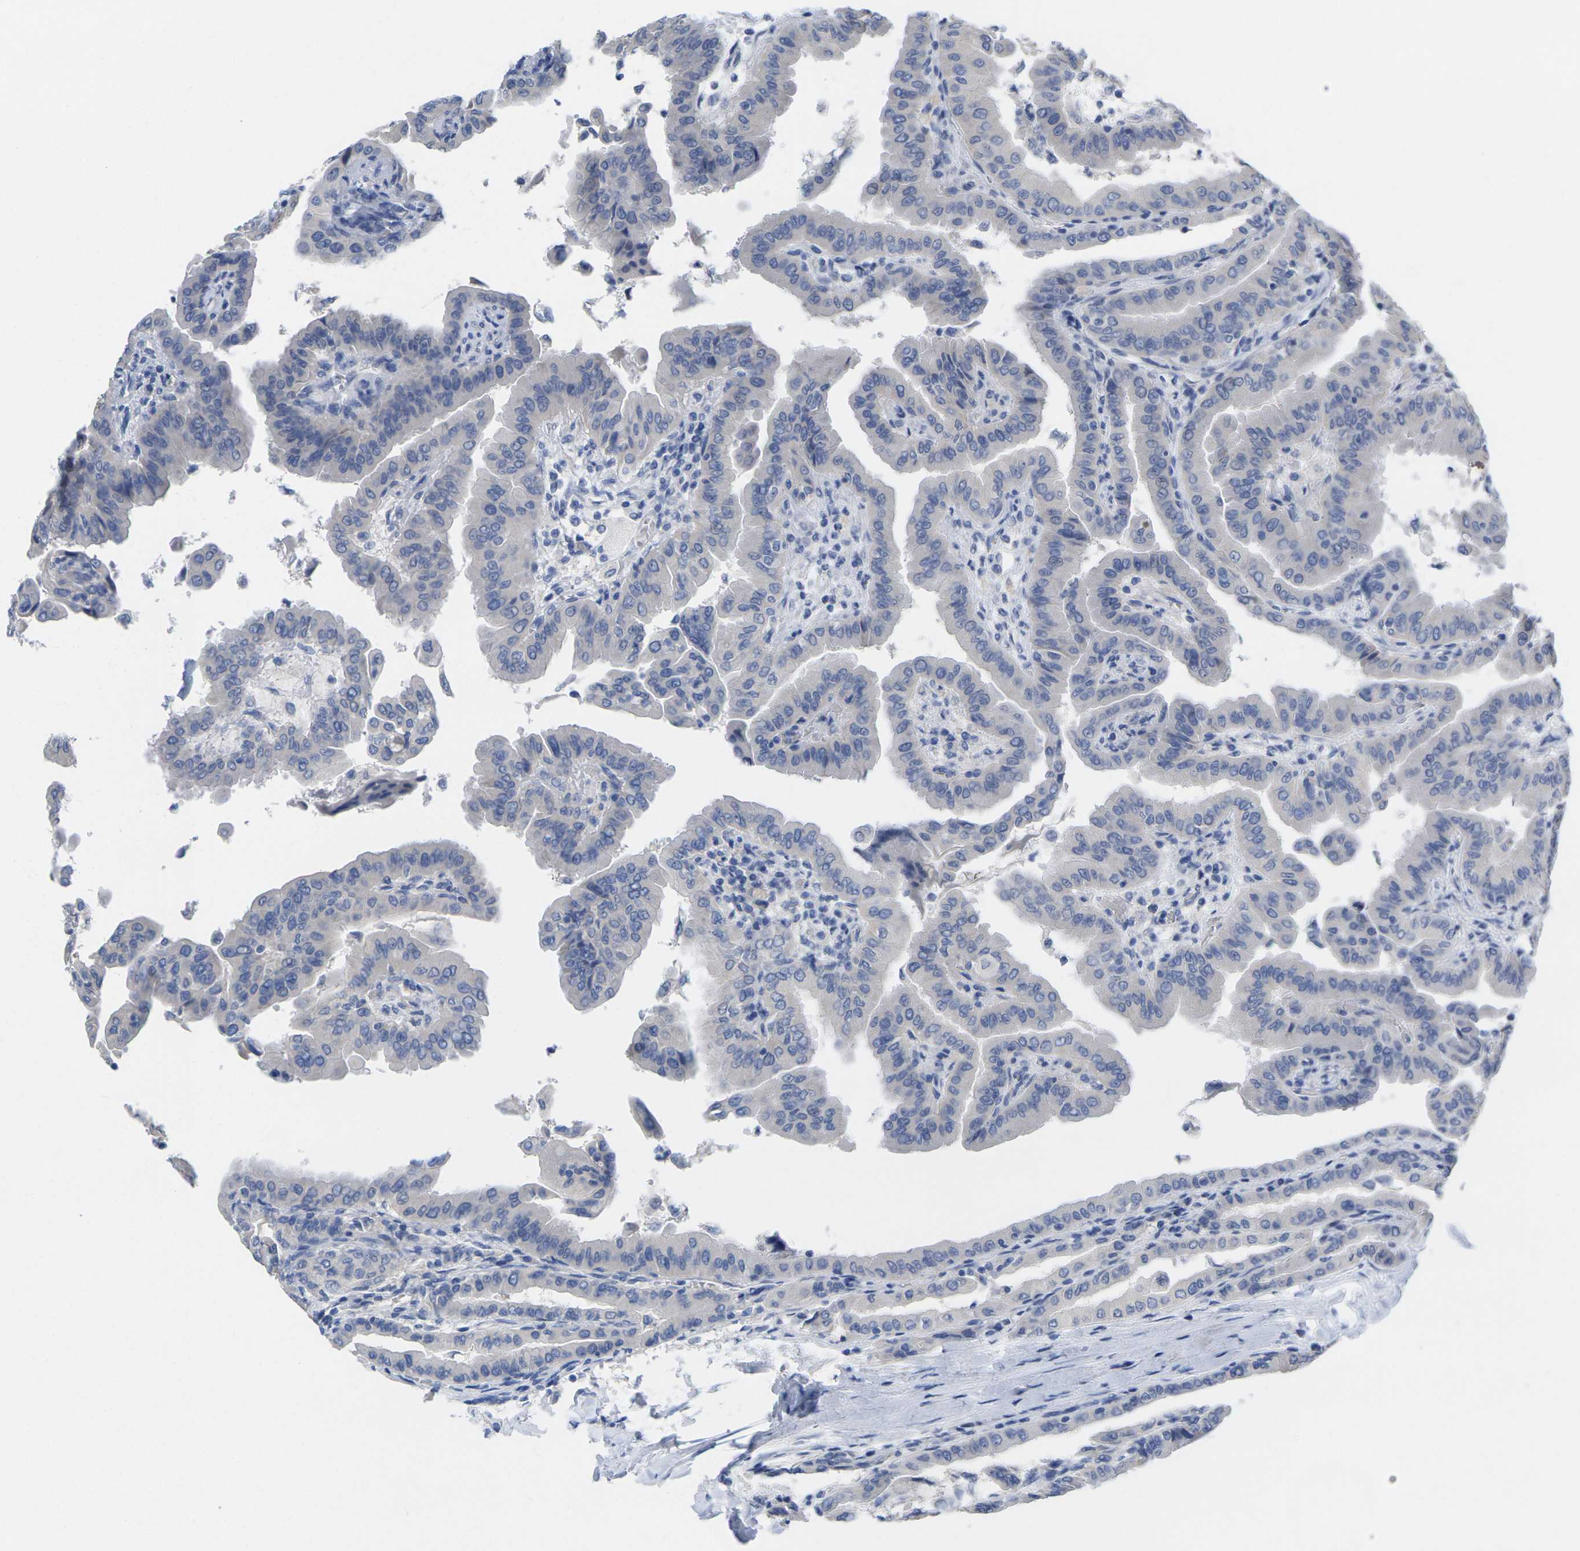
{"staining": {"intensity": "negative", "quantity": "none", "location": "none"}, "tissue": "thyroid cancer", "cell_type": "Tumor cells", "image_type": "cancer", "snomed": [{"axis": "morphology", "description": "Papillary adenocarcinoma, NOS"}, {"axis": "topography", "description": "Thyroid gland"}], "caption": "High magnification brightfield microscopy of thyroid papillary adenocarcinoma stained with DAB (3,3'-diaminobenzidine) (brown) and counterstained with hematoxylin (blue): tumor cells show no significant expression. (DAB immunohistochemistry (IHC), high magnification).", "gene": "TNNI3", "patient": {"sex": "male", "age": 33}}